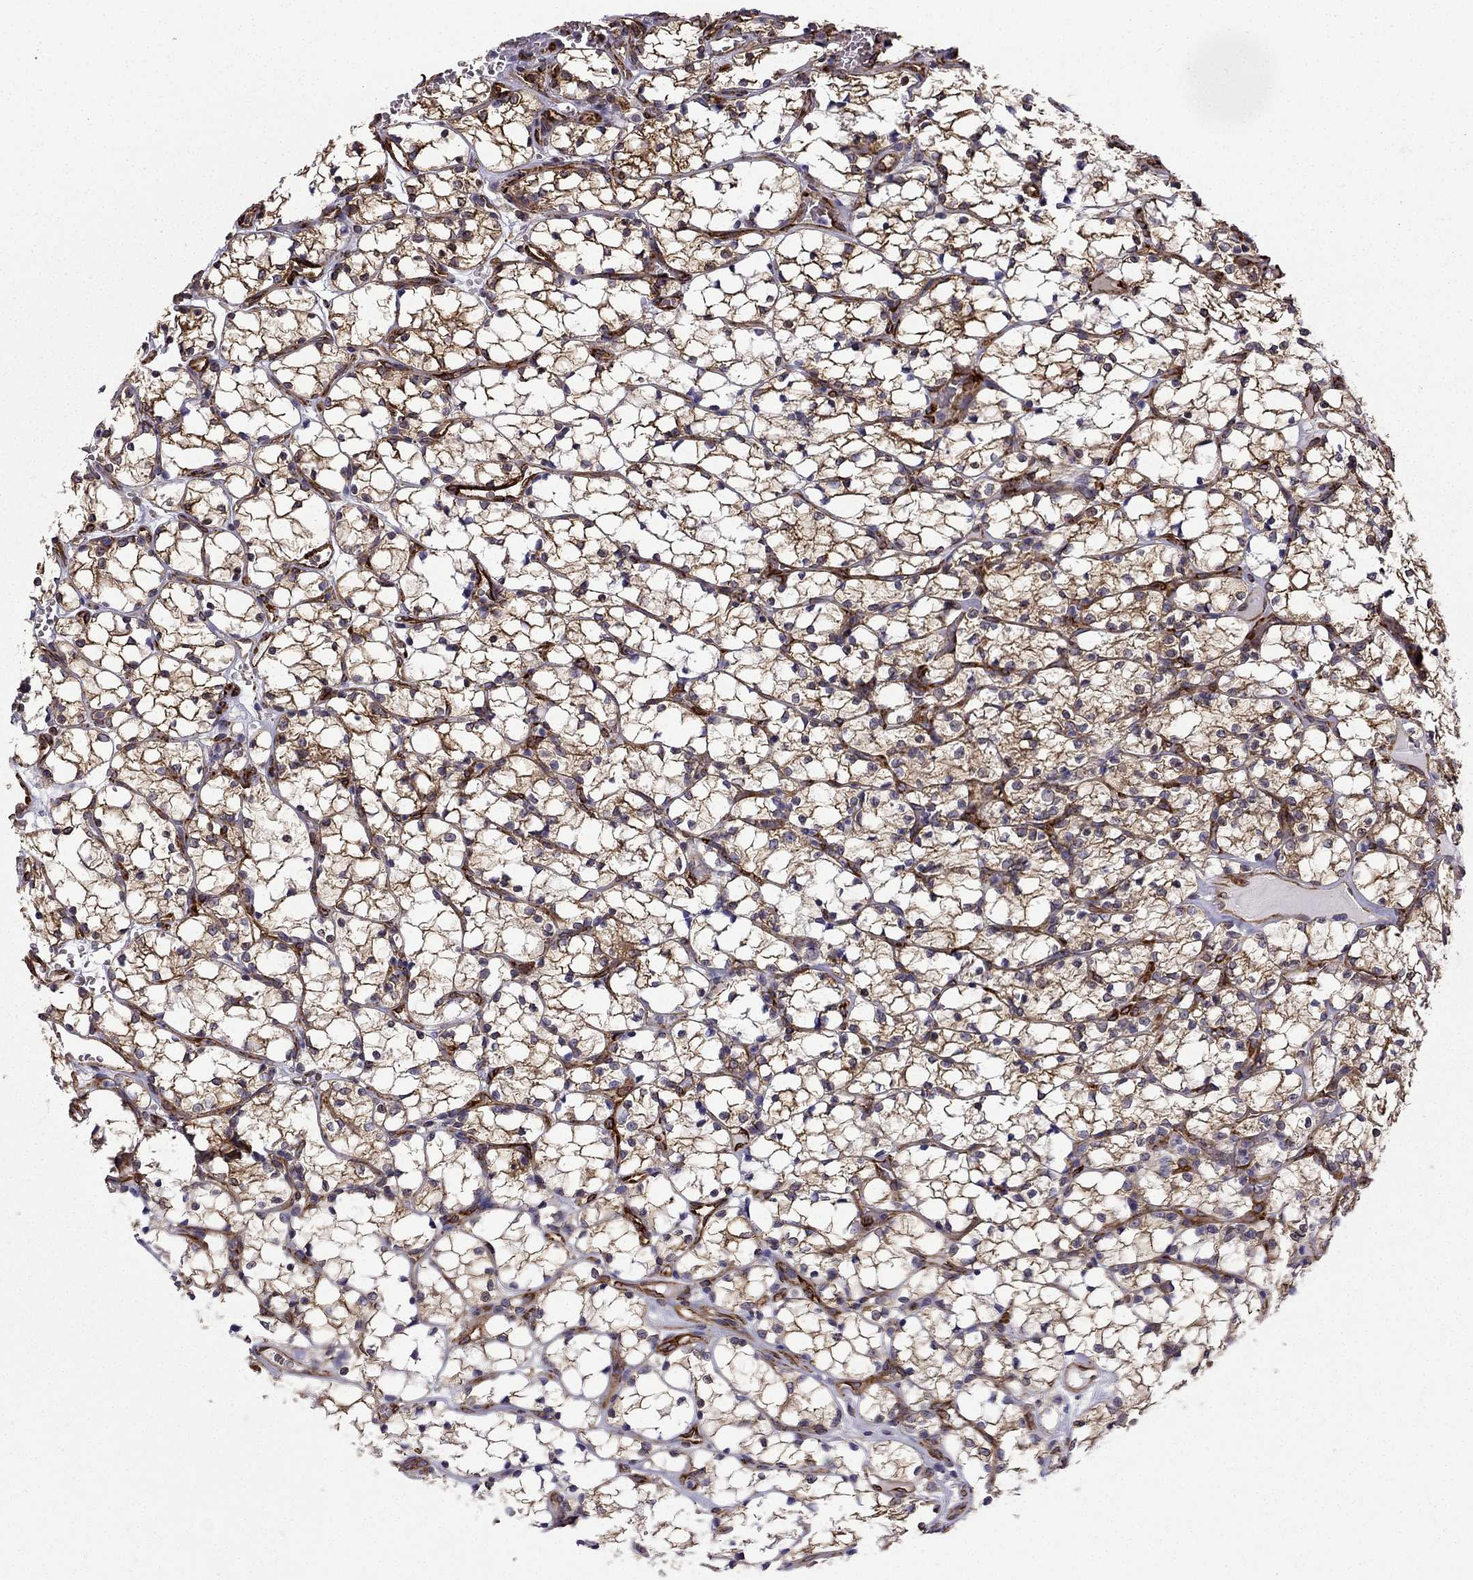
{"staining": {"intensity": "strong", "quantity": ">75%", "location": "cytoplasmic/membranous"}, "tissue": "renal cancer", "cell_type": "Tumor cells", "image_type": "cancer", "snomed": [{"axis": "morphology", "description": "Adenocarcinoma, NOS"}, {"axis": "topography", "description": "Kidney"}], "caption": "A high amount of strong cytoplasmic/membranous staining is present in about >75% of tumor cells in adenocarcinoma (renal) tissue.", "gene": "MAP4", "patient": {"sex": "female", "age": 69}}